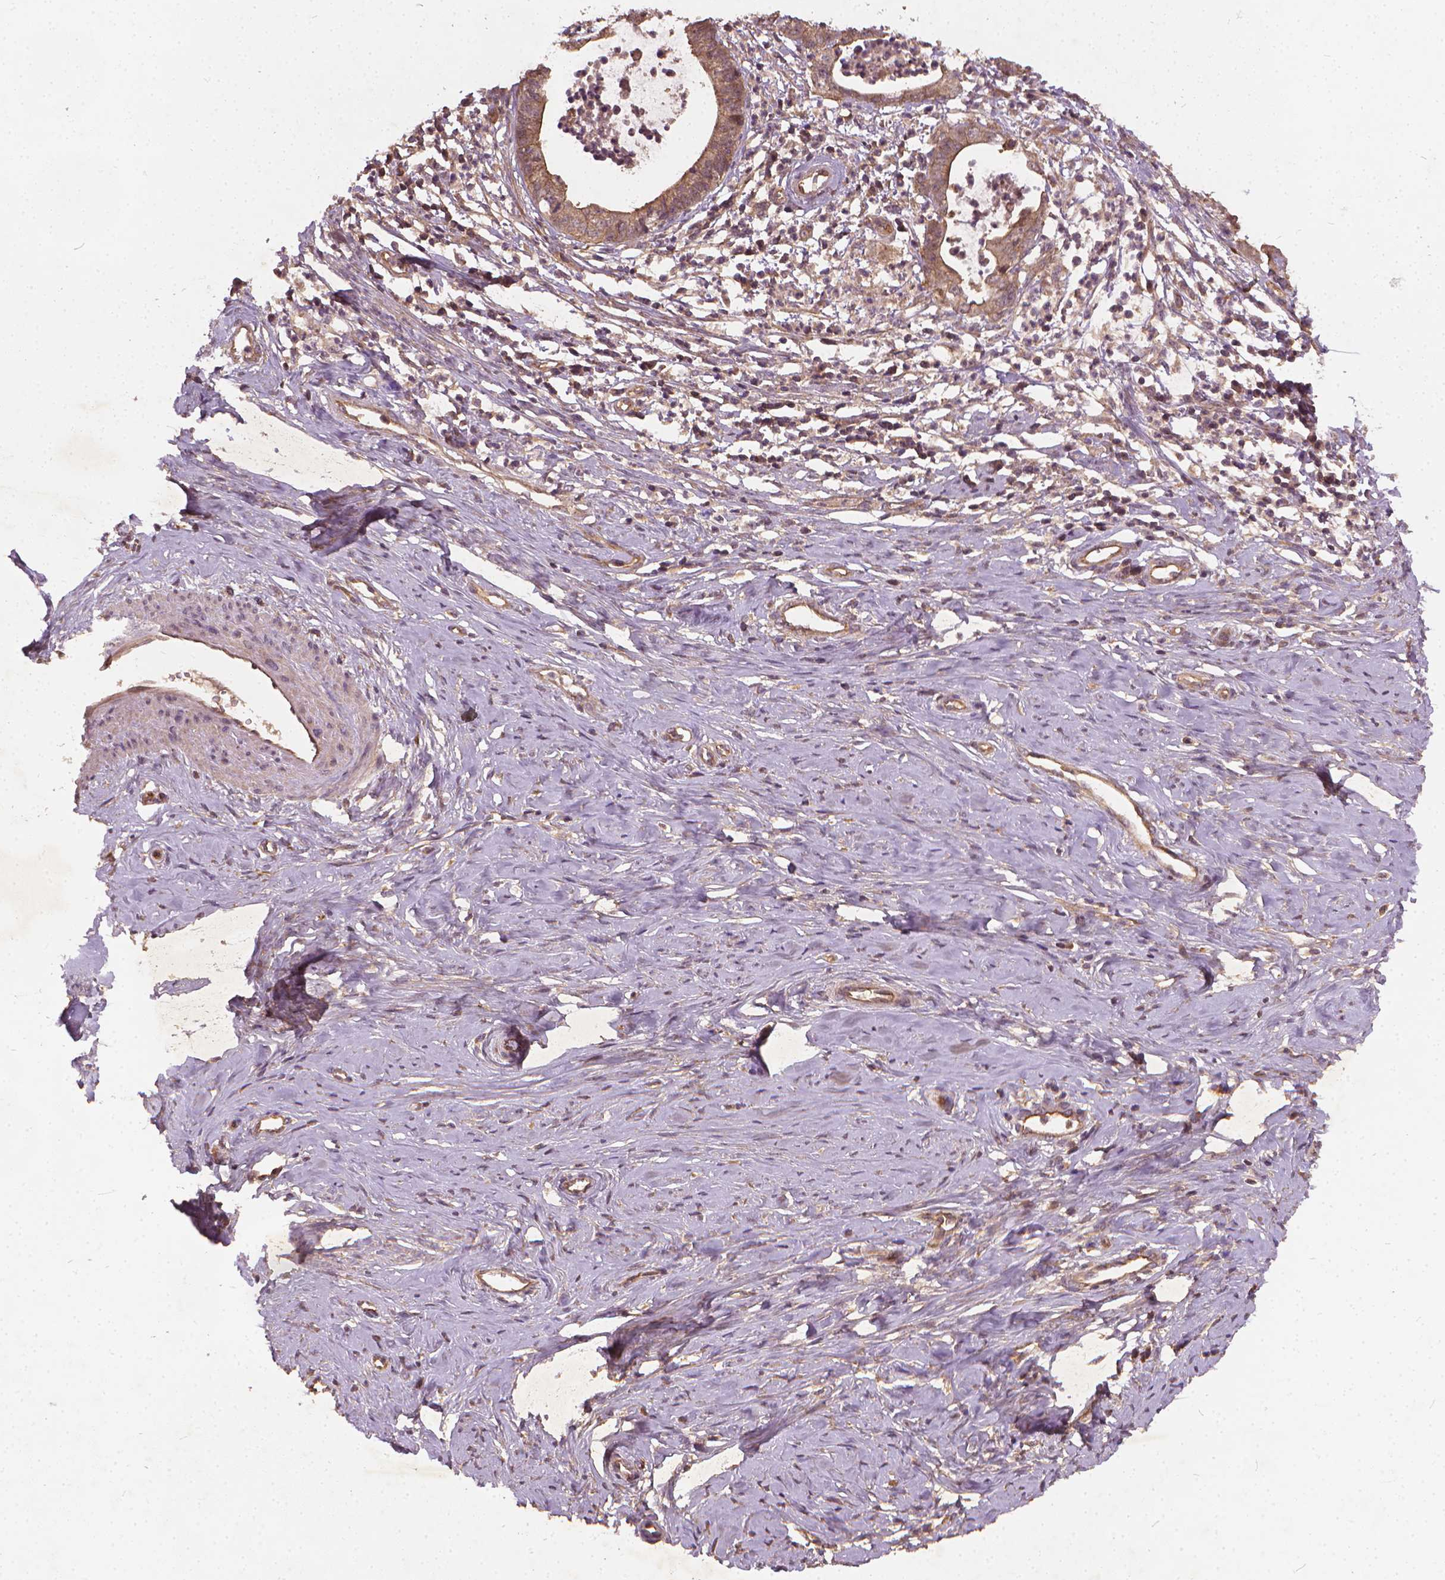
{"staining": {"intensity": "moderate", "quantity": ">75%", "location": "cytoplasmic/membranous"}, "tissue": "cervical cancer", "cell_type": "Tumor cells", "image_type": "cancer", "snomed": [{"axis": "morphology", "description": "Normal tissue, NOS"}, {"axis": "morphology", "description": "Adenocarcinoma, NOS"}, {"axis": "topography", "description": "Cervix"}], "caption": "Immunohistochemical staining of human cervical cancer reveals medium levels of moderate cytoplasmic/membranous protein positivity in approximately >75% of tumor cells.", "gene": "UBXN2A", "patient": {"sex": "female", "age": 38}}